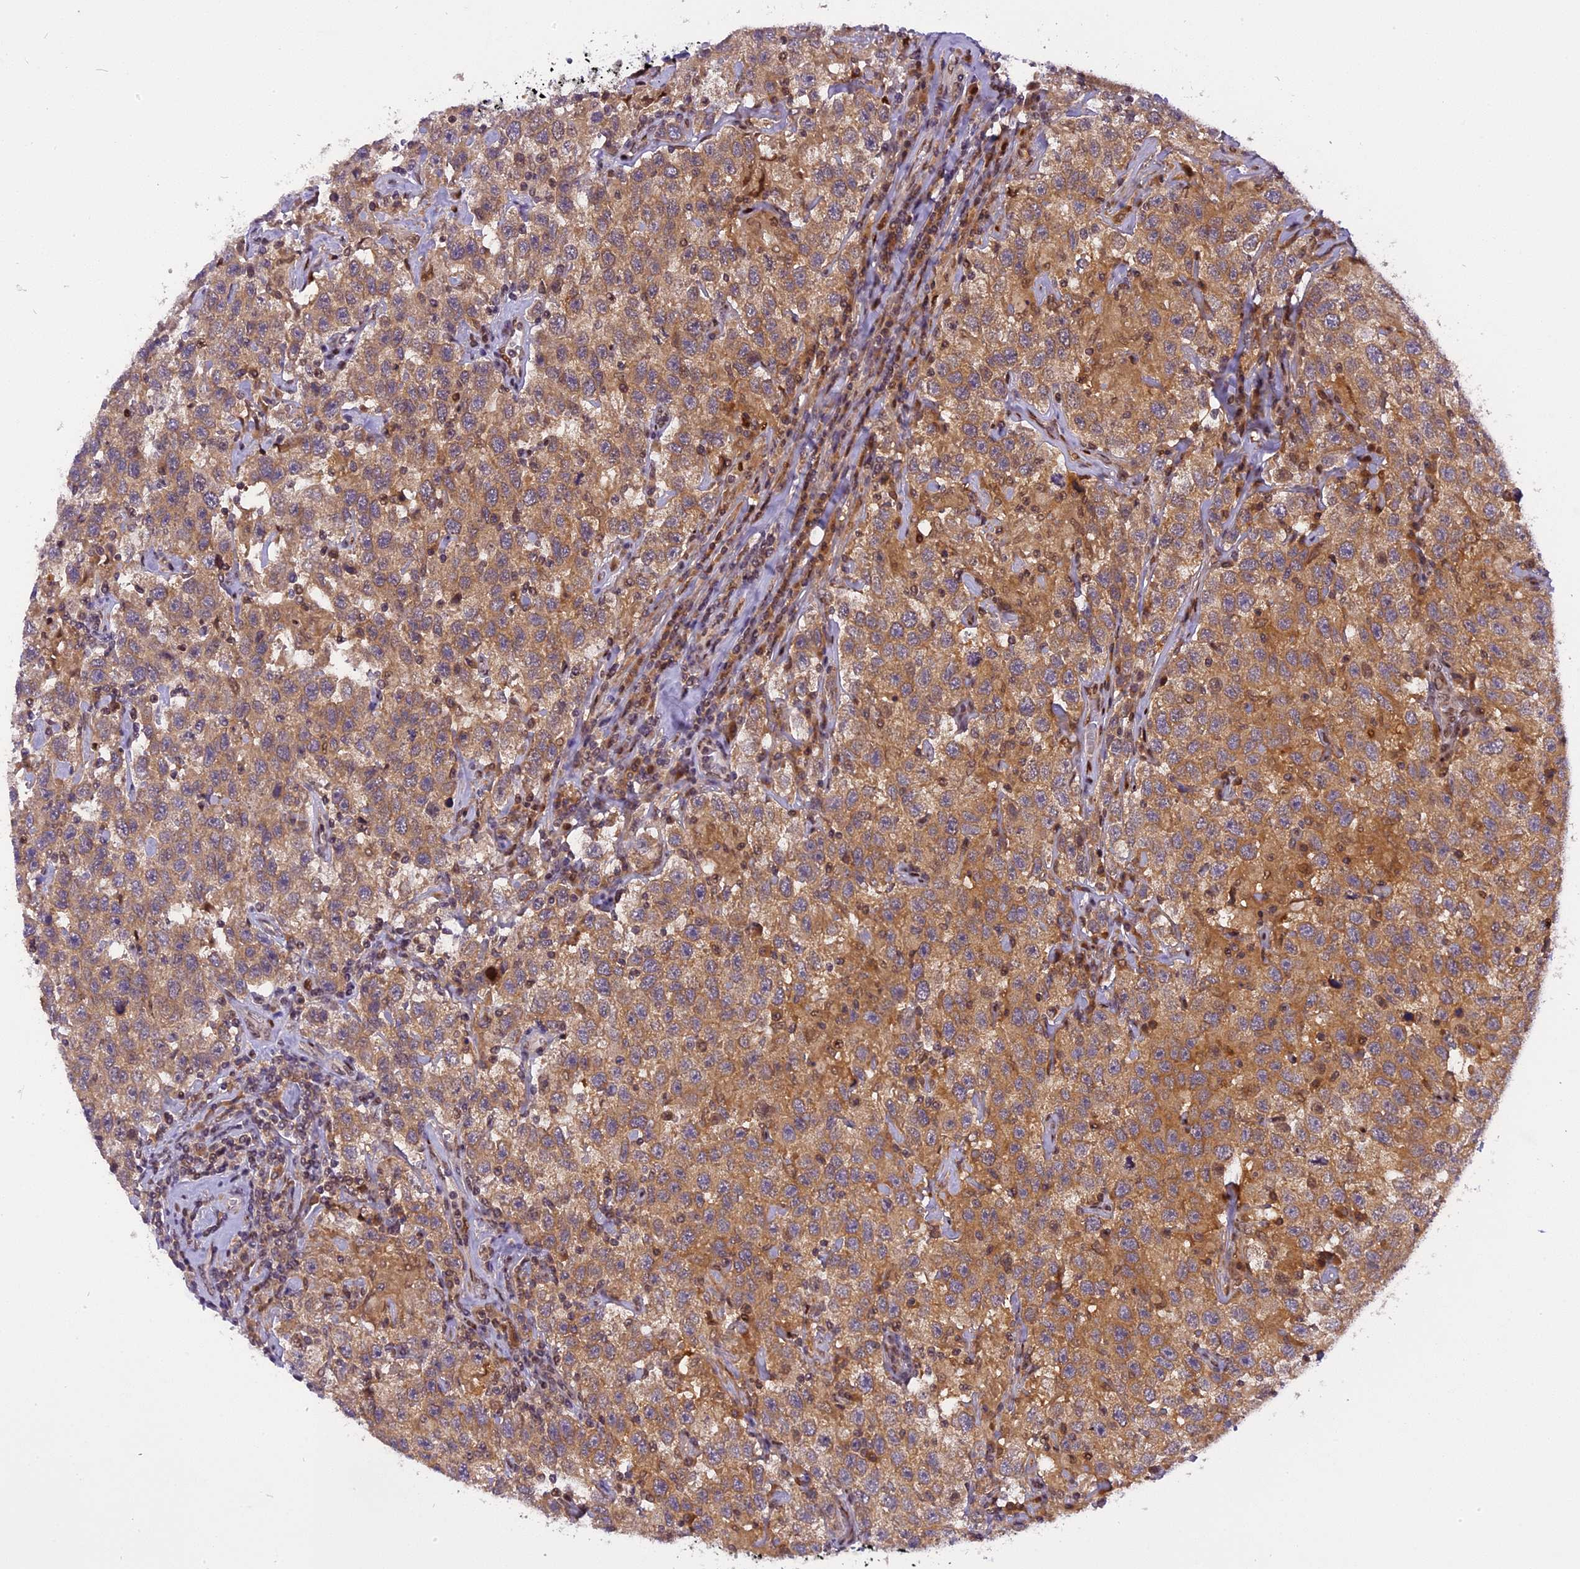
{"staining": {"intensity": "moderate", "quantity": ">75%", "location": "cytoplasmic/membranous"}, "tissue": "testis cancer", "cell_type": "Tumor cells", "image_type": "cancer", "snomed": [{"axis": "morphology", "description": "Seminoma, NOS"}, {"axis": "topography", "description": "Testis"}], "caption": "This is a photomicrograph of immunohistochemistry (IHC) staining of testis cancer (seminoma), which shows moderate staining in the cytoplasmic/membranous of tumor cells.", "gene": "RABGGTA", "patient": {"sex": "male", "age": 41}}